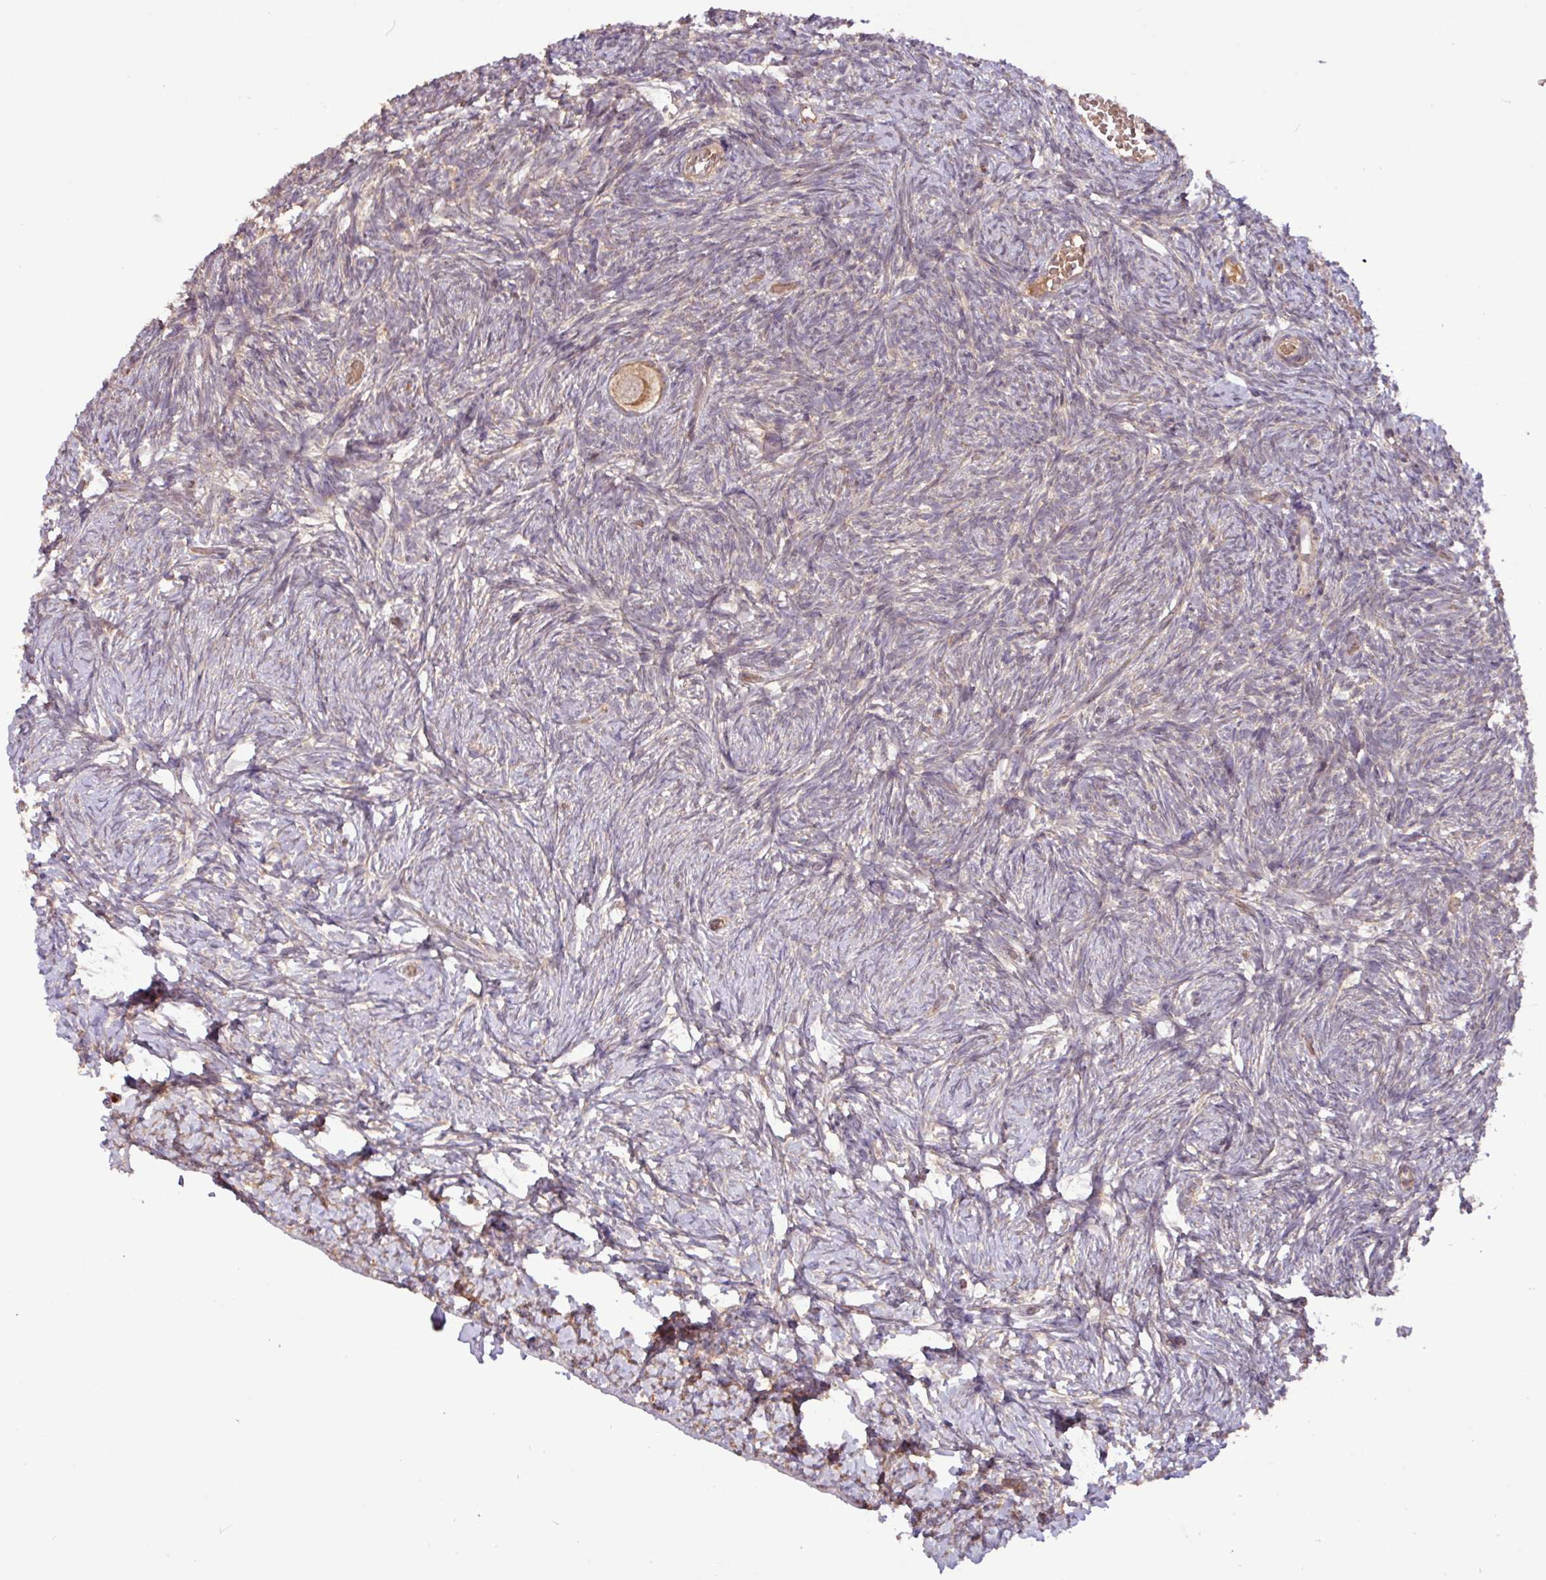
{"staining": {"intensity": "moderate", "quantity": ">75%", "location": "cytoplasmic/membranous"}, "tissue": "ovary", "cell_type": "Follicle cells", "image_type": "normal", "snomed": [{"axis": "morphology", "description": "Normal tissue, NOS"}, {"axis": "topography", "description": "Ovary"}], "caption": "The image exhibits staining of benign ovary, revealing moderate cytoplasmic/membranous protein staining (brown color) within follicle cells.", "gene": "YPEL1", "patient": {"sex": "female", "age": 39}}